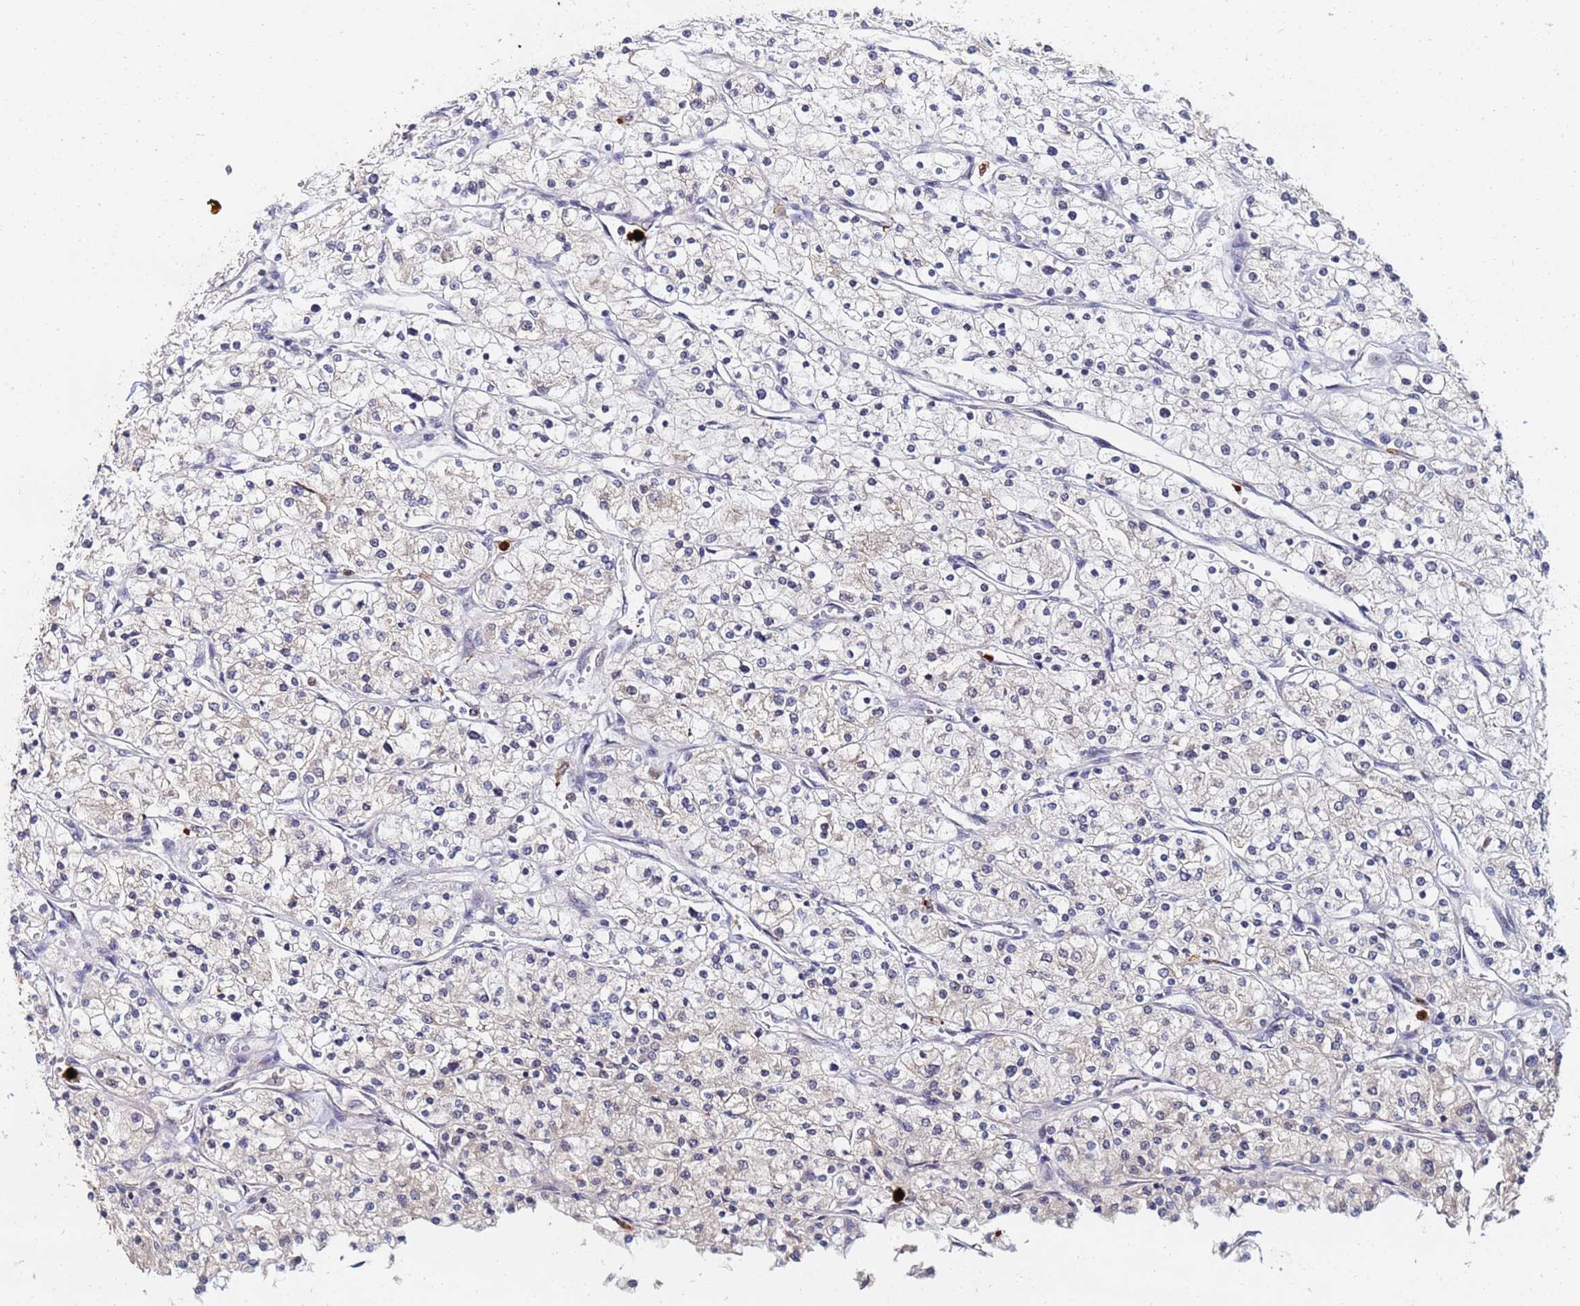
{"staining": {"intensity": "negative", "quantity": "none", "location": "none"}, "tissue": "renal cancer", "cell_type": "Tumor cells", "image_type": "cancer", "snomed": [{"axis": "morphology", "description": "Adenocarcinoma, NOS"}, {"axis": "topography", "description": "Kidney"}], "caption": "Tumor cells are negative for protein expression in human renal cancer (adenocarcinoma).", "gene": "MTCL1", "patient": {"sex": "male", "age": 80}}